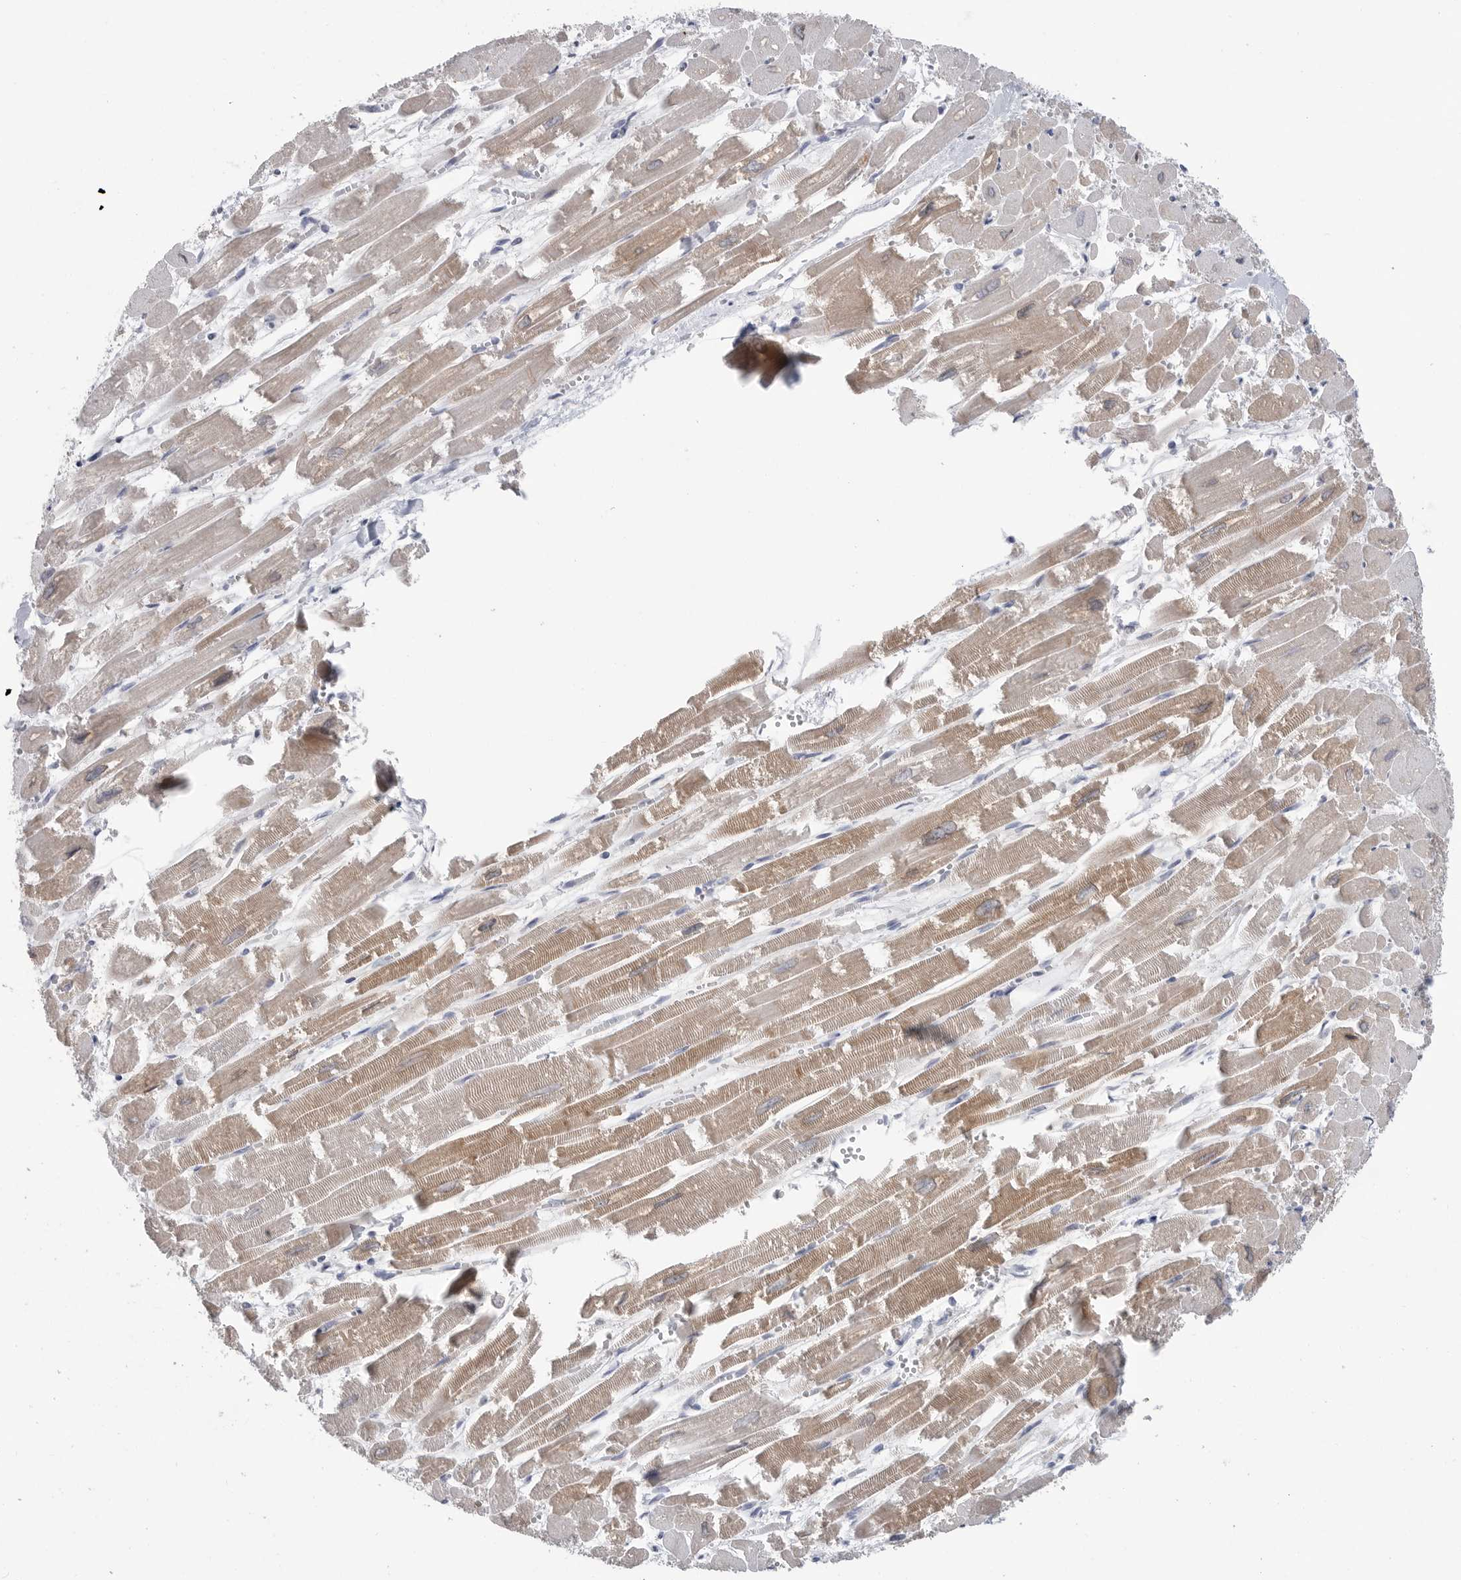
{"staining": {"intensity": "moderate", "quantity": "25%-75%", "location": "cytoplasmic/membranous"}, "tissue": "heart muscle", "cell_type": "Cardiomyocytes", "image_type": "normal", "snomed": [{"axis": "morphology", "description": "Normal tissue, NOS"}, {"axis": "topography", "description": "Heart"}], "caption": "Immunohistochemical staining of benign human heart muscle displays moderate cytoplasmic/membranous protein expression in about 25%-75% of cardiomyocytes. Using DAB (3,3'-diaminobenzidine) (brown) and hematoxylin (blue) stains, captured at high magnification using brightfield microscopy.", "gene": "CAMK2B", "patient": {"sex": "male", "age": 54}}